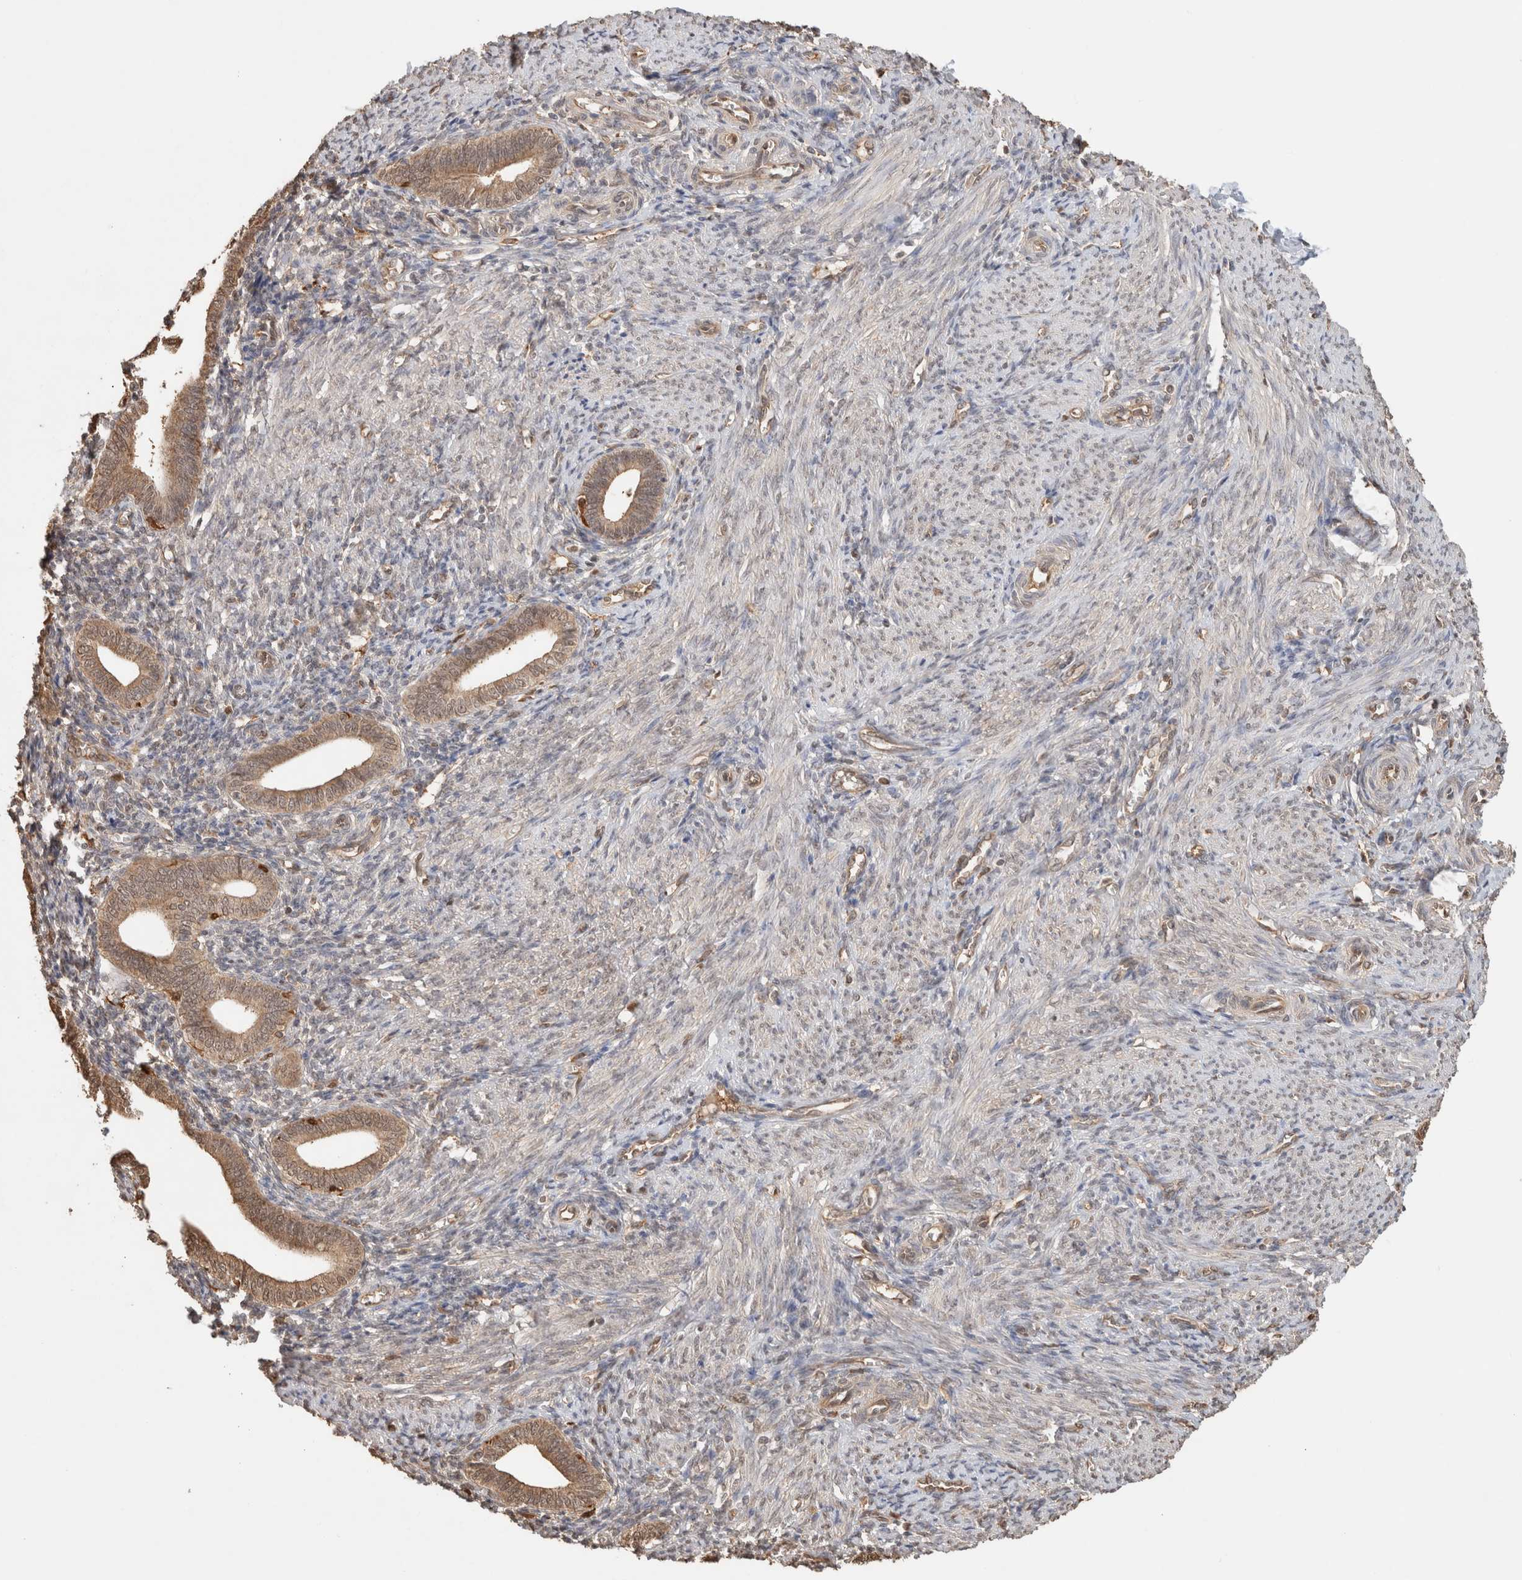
{"staining": {"intensity": "weak", "quantity": "25%-75%", "location": "nuclear"}, "tissue": "endometrium", "cell_type": "Cells in endometrial stroma", "image_type": "normal", "snomed": [{"axis": "morphology", "description": "Normal tissue, NOS"}, {"axis": "topography", "description": "Uterus"}, {"axis": "topography", "description": "Endometrium"}], "caption": "Immunohistochemistry (IHC) of unremarkable endometrium shows low levels of weak nuclear staining in approximately 25%-75% of cells in endometrial stroma.", "gene": "YWHAH", "patient": {"sex": "female", "age": 33}}